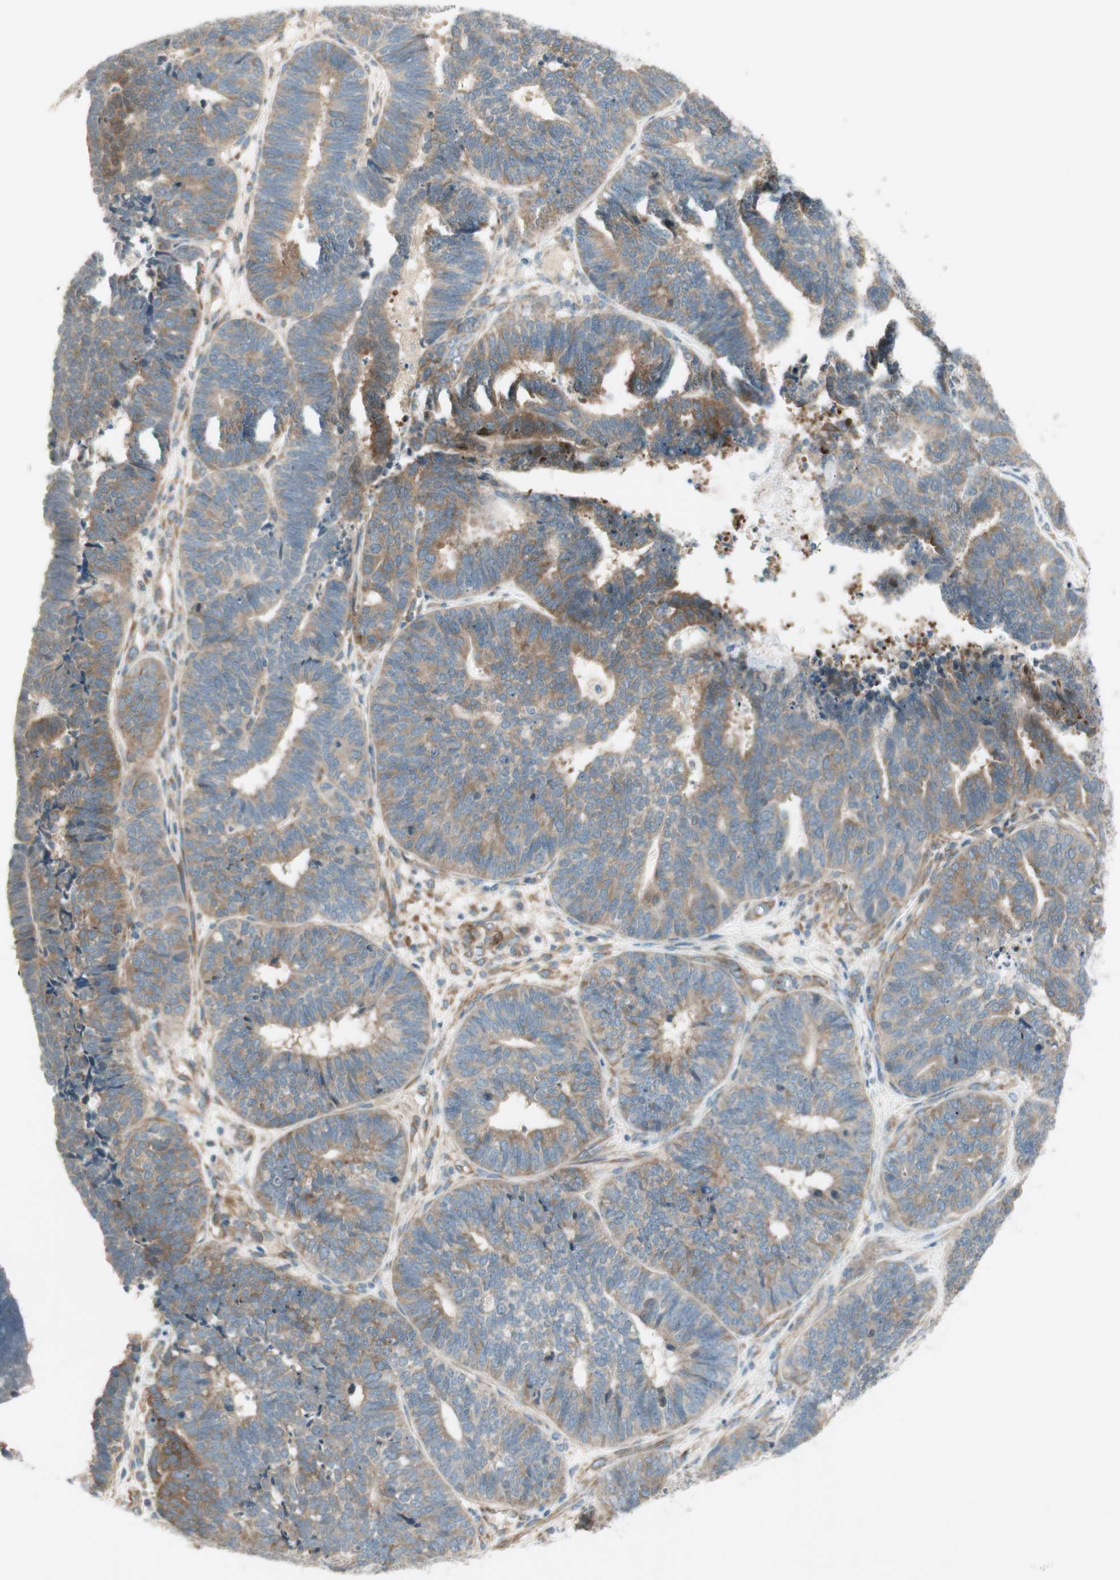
{"staining": {"intensity": "moderate", "quantity": "25%-75%", "location": "cytoplasmic/membranous"}, "tissue": "endometrial cancer", "cell_type": "Tumor cells", "image_type": "cancer", "snomed": [{"axis": "morphology", "description": "Adenocarcinoma, NOS"}, {"axis": "topography", "description": "Endometrium"}], "caption": "A histopathology image of human endometrial cancer (adenocarcinoma) stained for a protein demonstrates moderate cytoplasmic/membranous brown staining in tumor cells.", "gene": "STON1-GTF2A1L", "patient": {"sex": "female", "age": 70}}